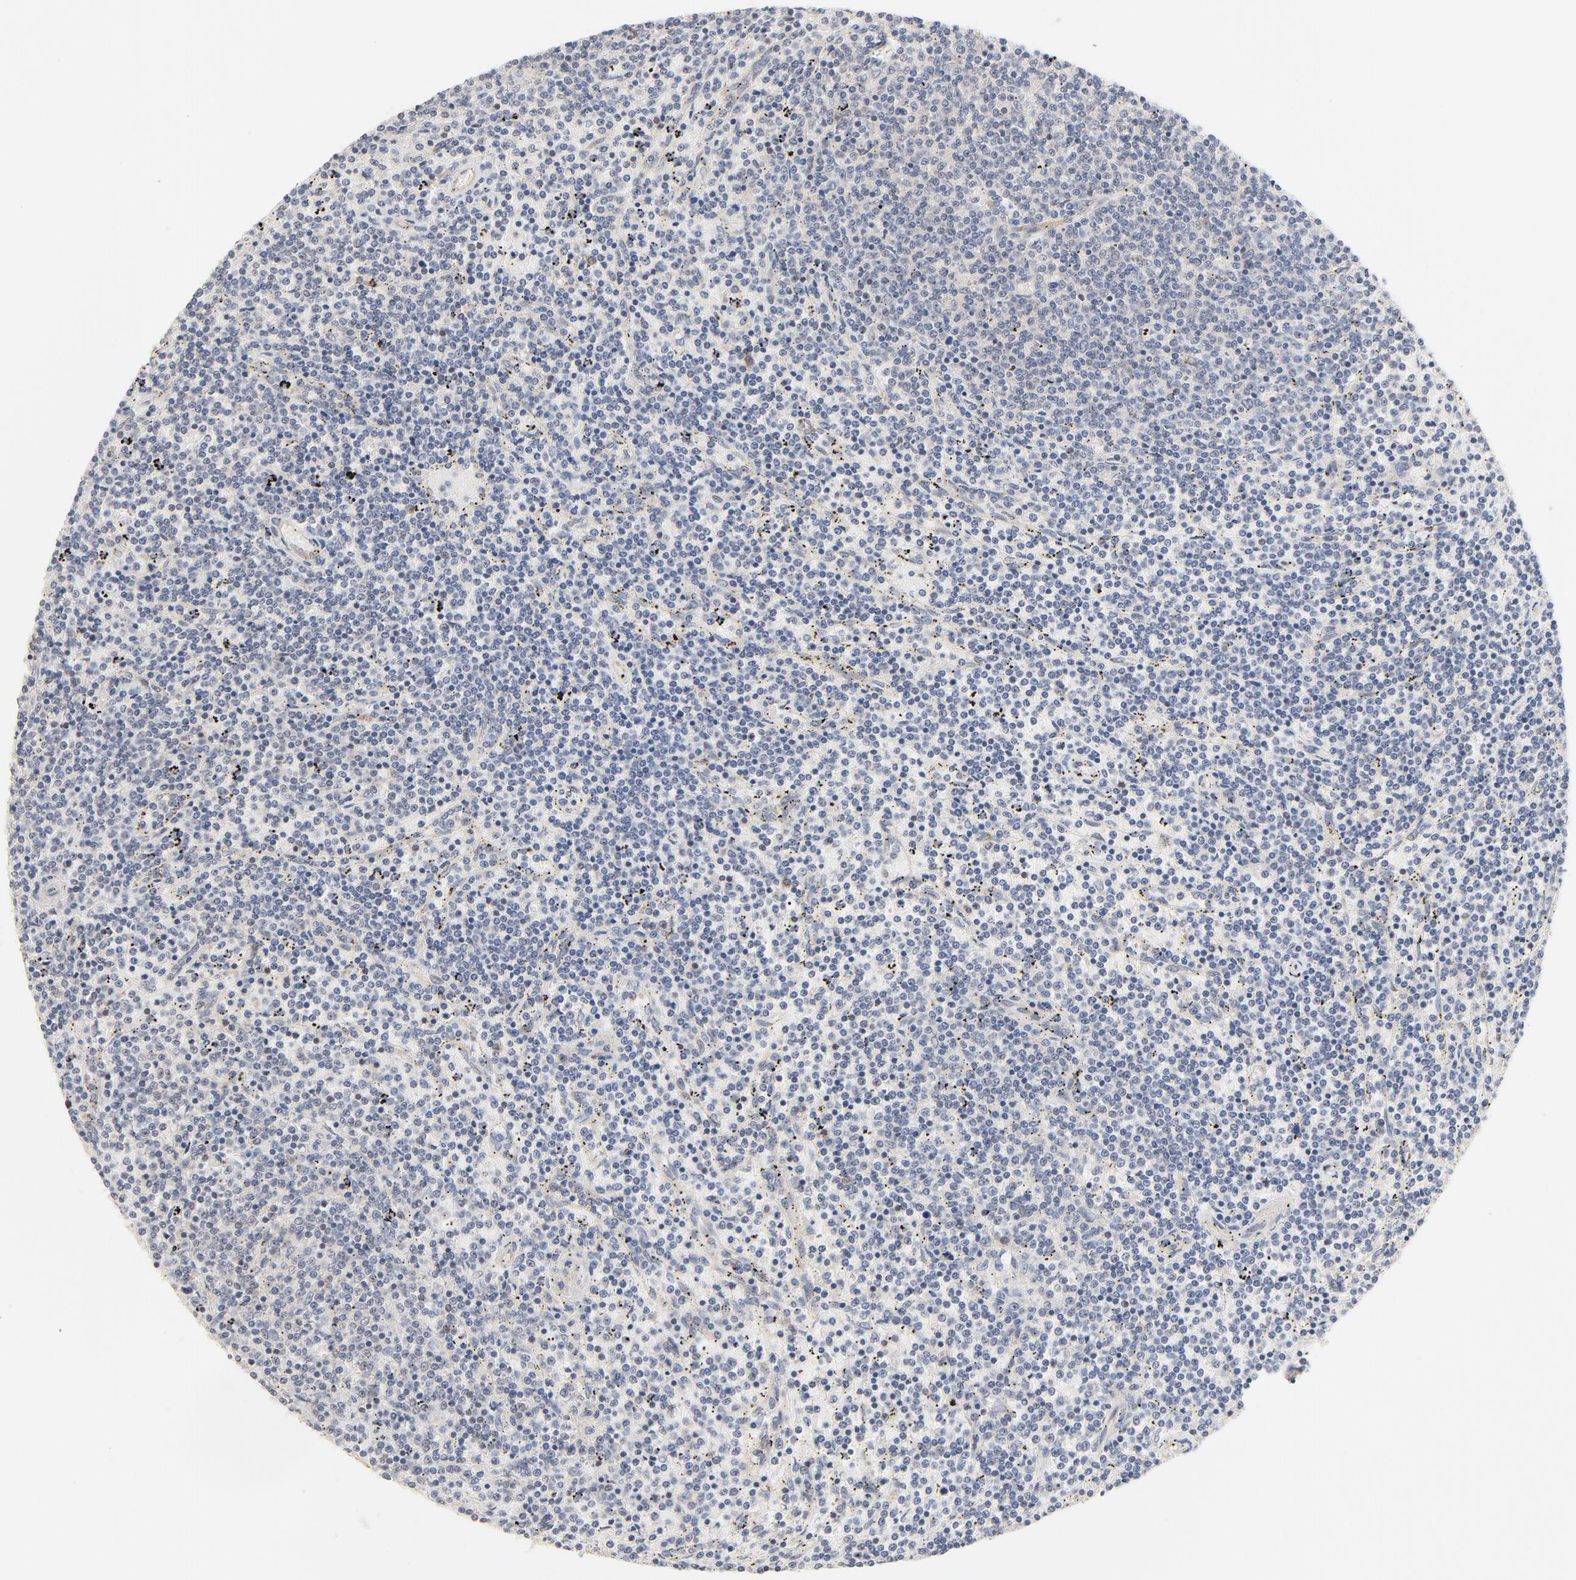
{"staining": {"intensity": "negative", "quantity": "none", "location": "none"}, "tissue": "lymphoma", "cell_type": "Tumor cells", "image_type": "cancer", "snomed": [{"axis": "morphology", "description": "Malignant lymphoma, non-Hodgkin's type, Low grade"}, {"axis": "topography", "description": "Spleen"}], "caption": "Immunohistochemistry of human lymphoma exhibits no expression in tumor cells.", "gene": "MAP2K7", "patient": {"sex": "female", "age": 50}}